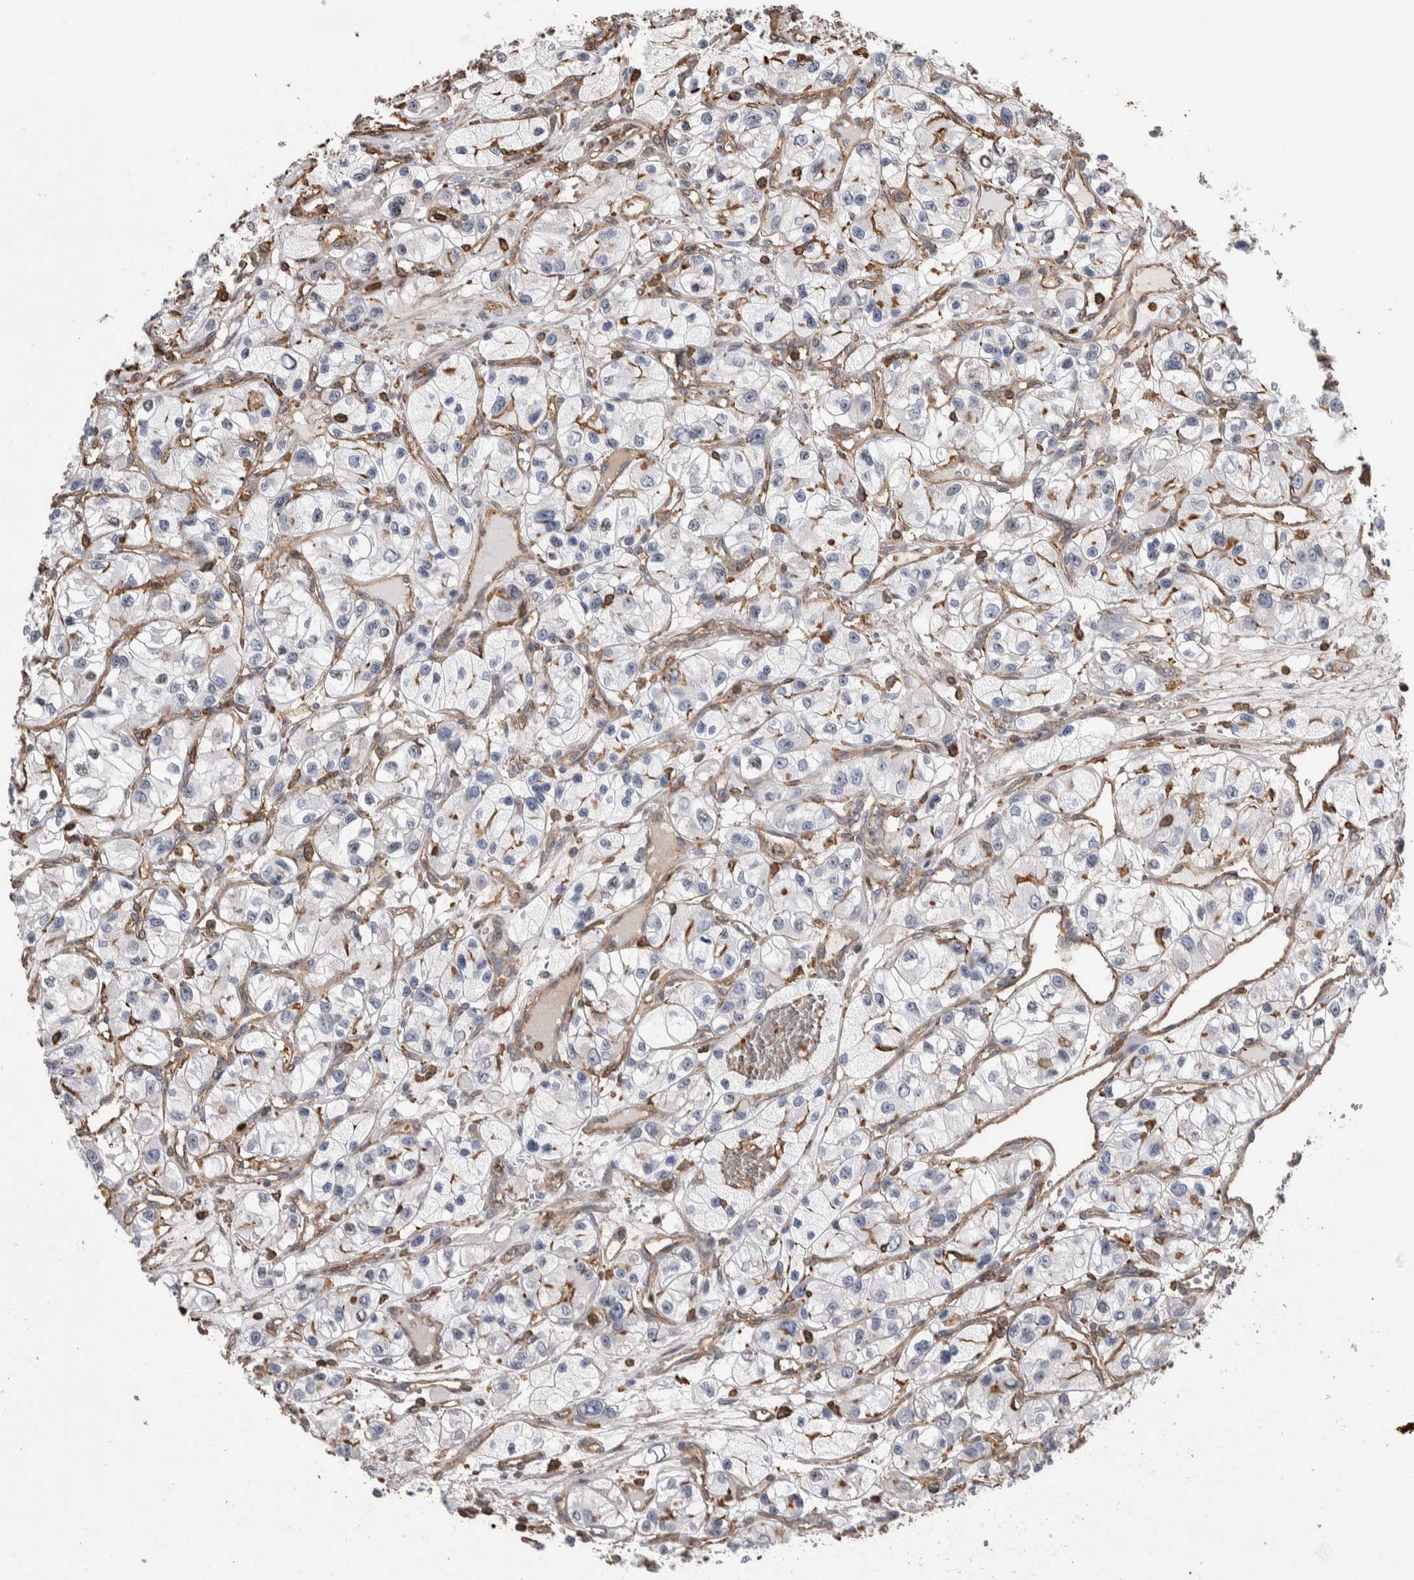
{"staining": {"intensity": "moderate", "quantity": "<25%", "location": "cytoplasmic/membranous"}, "tissue": "renal cancer", "cell_type": "Tumor cells", "image_type": "cancer", "snomed": [{"axis": "morphology", "description": "Adenocarcinoma, NOS"}, {"axis": "topography", "description": "Kidney"}], "caption": "IHC histopathology image of renal cancer stained for a protein (brown), which displays low levels of moderate cytoplasmic/membranous positivity in about <25% of tumor cells.", "gene": "ENPP2", "patient": {"sex": "female", "age": 57}}